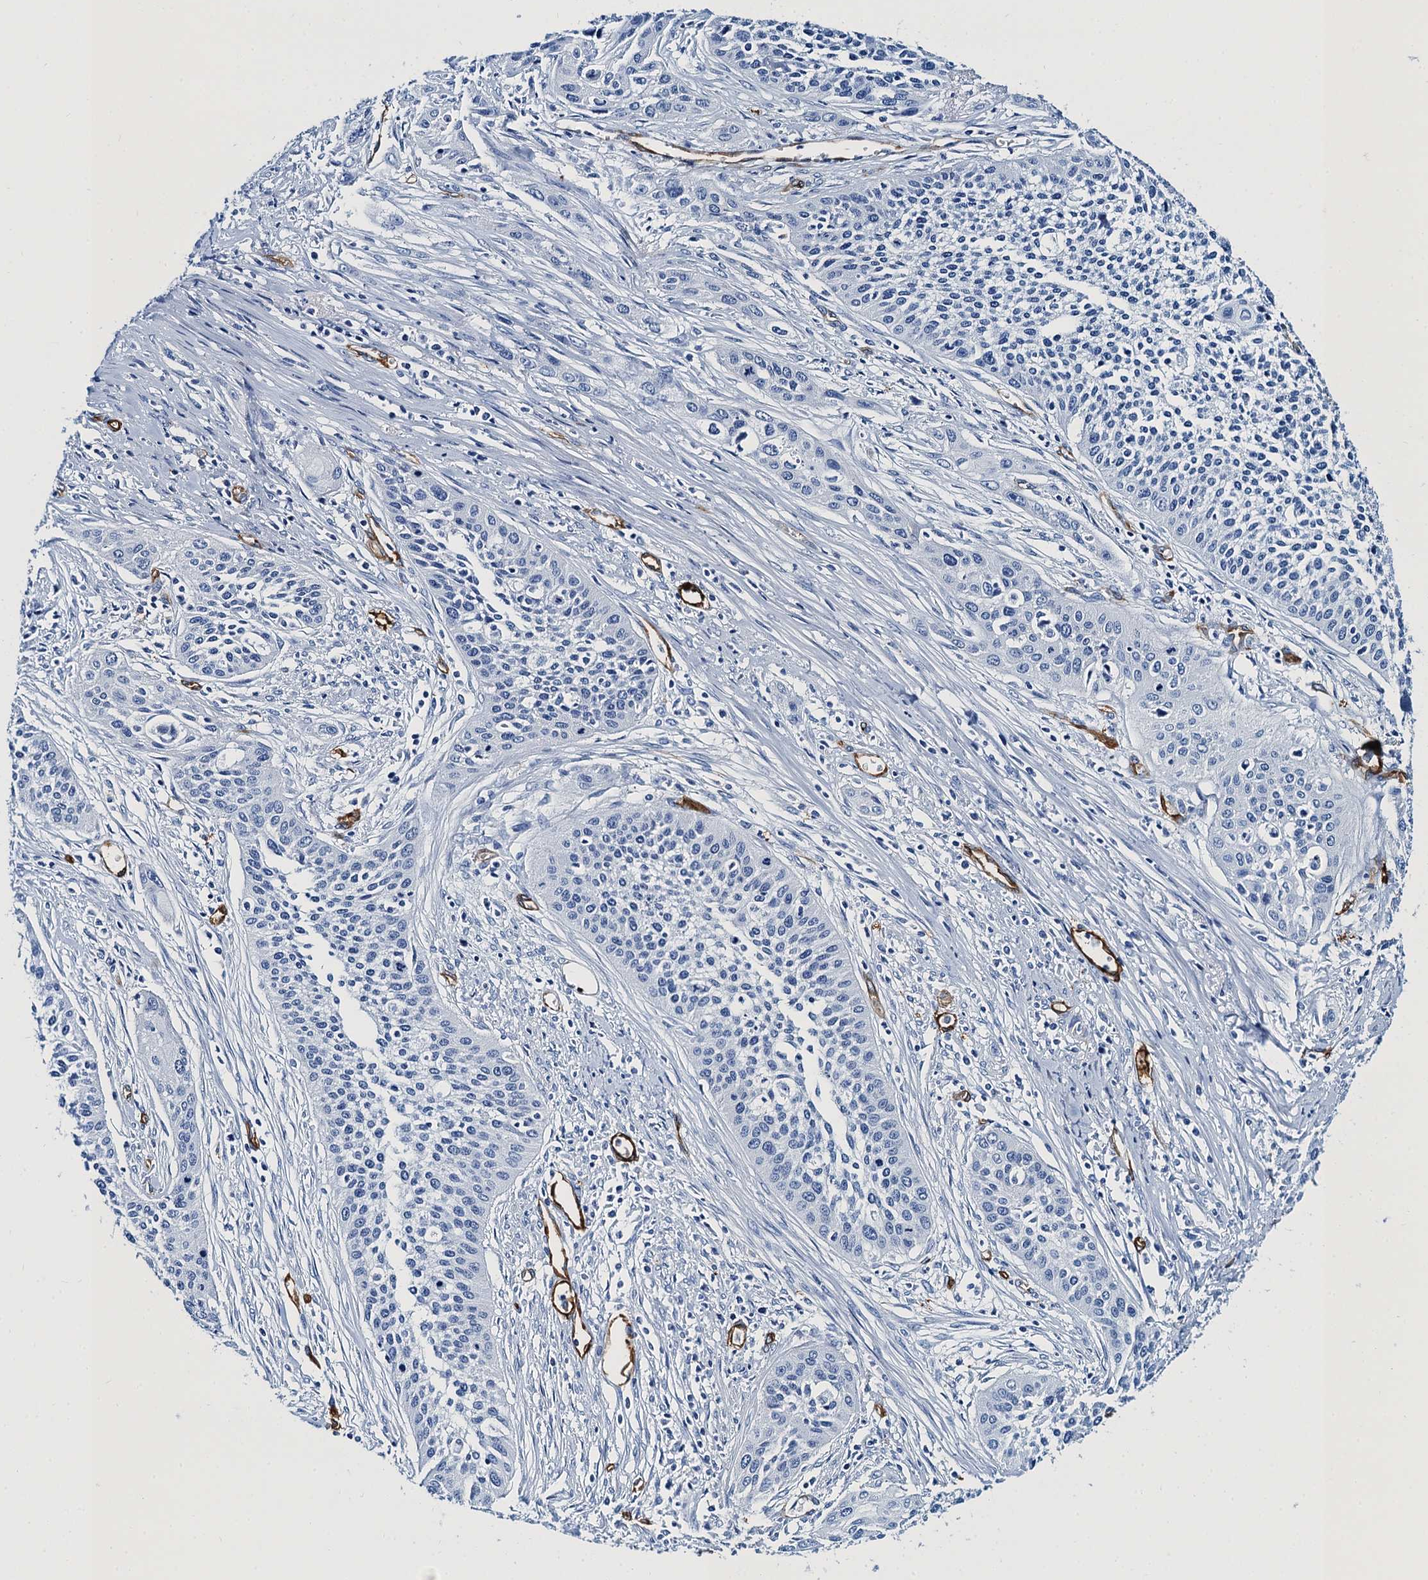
{"staining": {"intensity": "negative", "quantity": "none", "location": "none"}, "tissue": "cervical cancer", "cell_type": "Tumor cells", "image_type": "cancer", "snomed": [{"axis": "morphology", "description": "Squamous cell carcinoma, NOS"}, {"axis": "topography", "description": "Cervix"}], "caption": "Cervical cancer (squamous cell carcinoma) was stained to show a protein in brown. There is no significant expression in tumor cells.", "gene": "CAVIN2", "patient": {"sex": "female", "age": 34}}